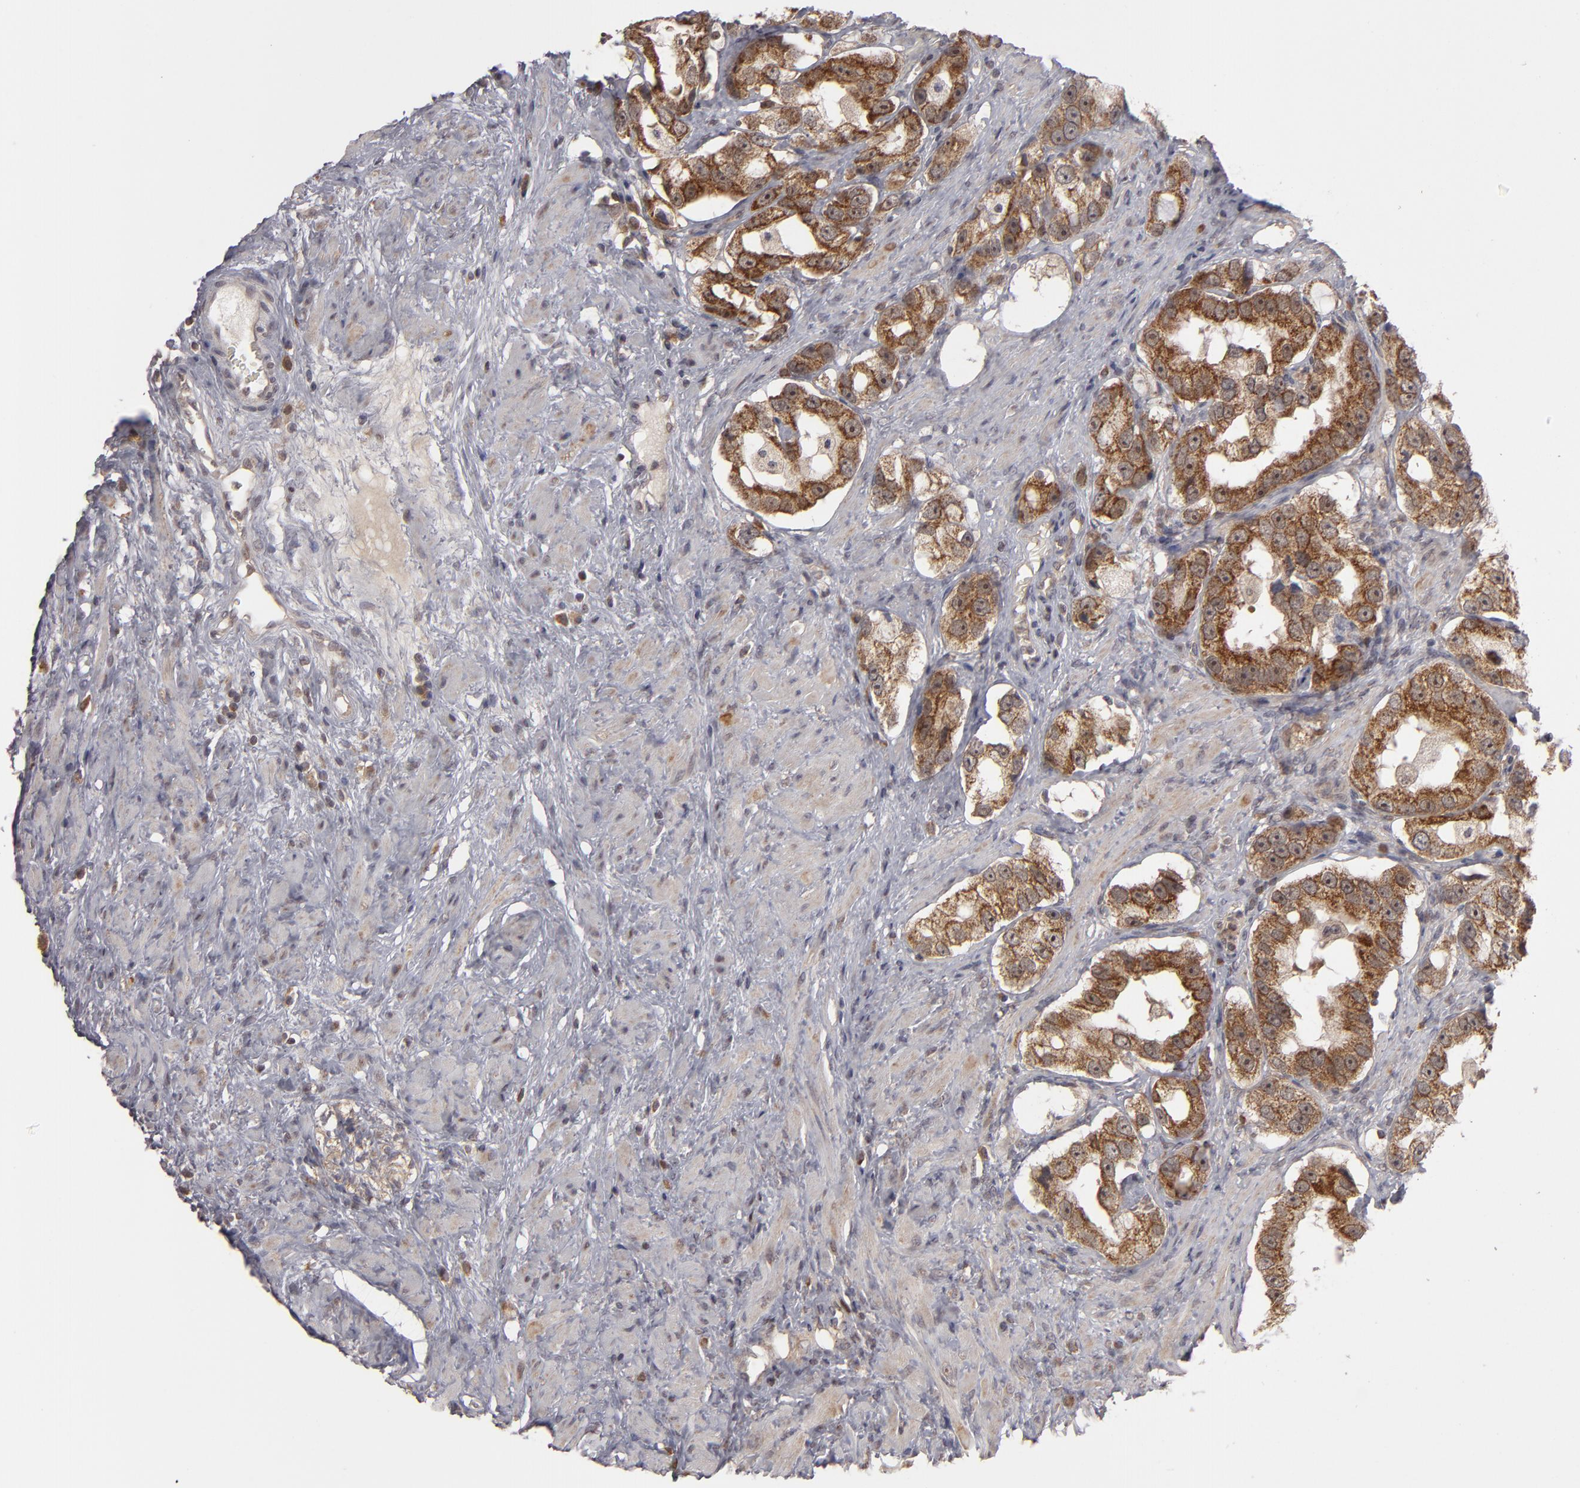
{"staining": {"intensity": "strong", "quantity": ">75%", "location": "cytoplasmic/membranous"}, "tissue": "prostate cancer", "cell_type": "Tumor cells", "image_type": "cancer", "snomed": [{"axis": "morphology", "description": "Adenocarcinoma, High grade"}, {"axis": "topography", "description": "Prostate"}], "caption": "Tumor cells display high levels of strong cytoplasmic/membranous expression in approximately >75% of cells in human adenocarcinoma (high-grade) (prostate).", "gene": "GLCCI1", "patient": {"sex": "male", "age": 63}}